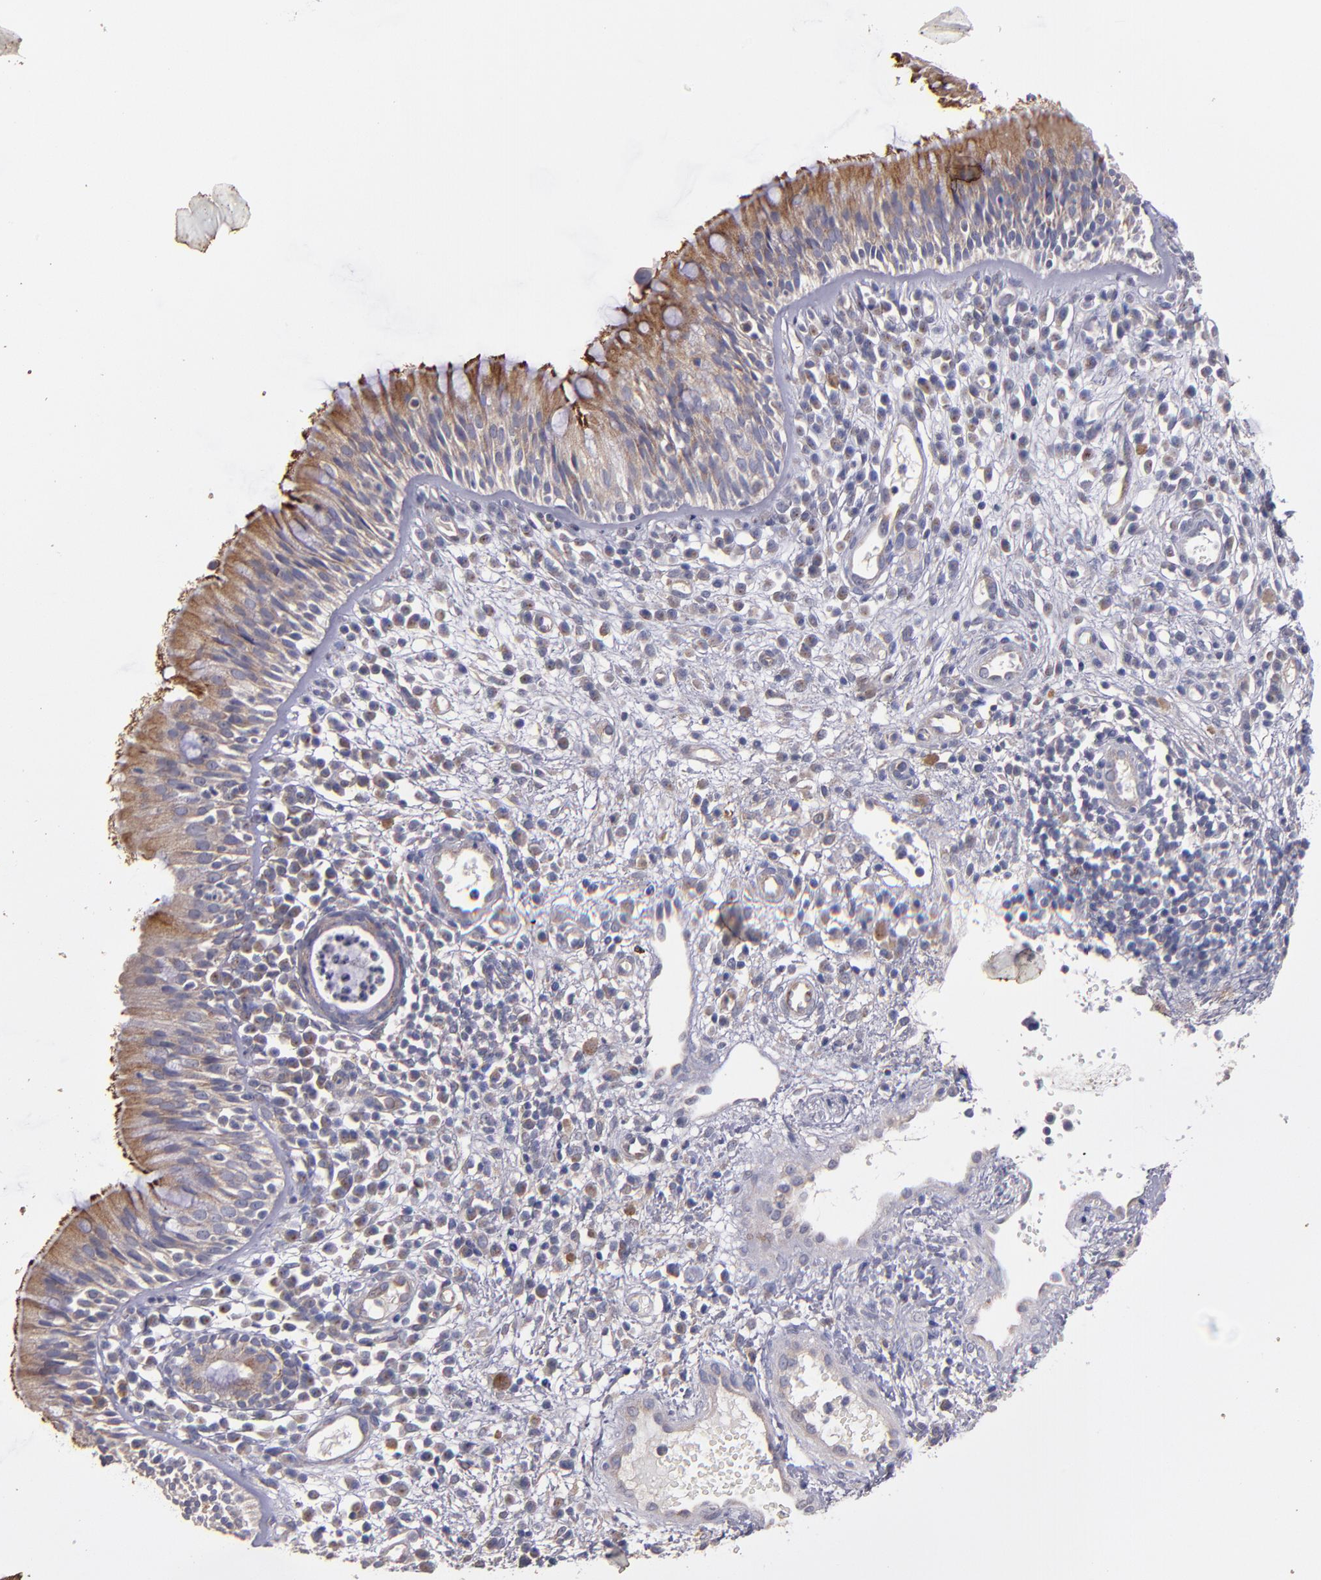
{"staining": {"intensity": "strong", "quantity": ">75%", "location": "cytoplasmic/membranous"}, "tissue": "nasopharynx", "cell_type": "Respiratory epithelial cells", "image_type": "normal", "snomed": [{"axis": "morphology", "description": "Normal tissue, NOS"}, {"axis": "morphology", "description": "Inflammation, NOS"}, {"axis": "morphology", "description": "Malignant melanoma, Metastatic site"}, {"axis": "topography", "description": "Nasopharynx"}], "caption": "Nasopharynx stained with a brown dye exhibits strong cytoplasmic/membranous positive staining in approximately >75% of respiratory epithelial cells.", "gene": "MAGEE1", "patient": {"sex": "female", "age": 55}}